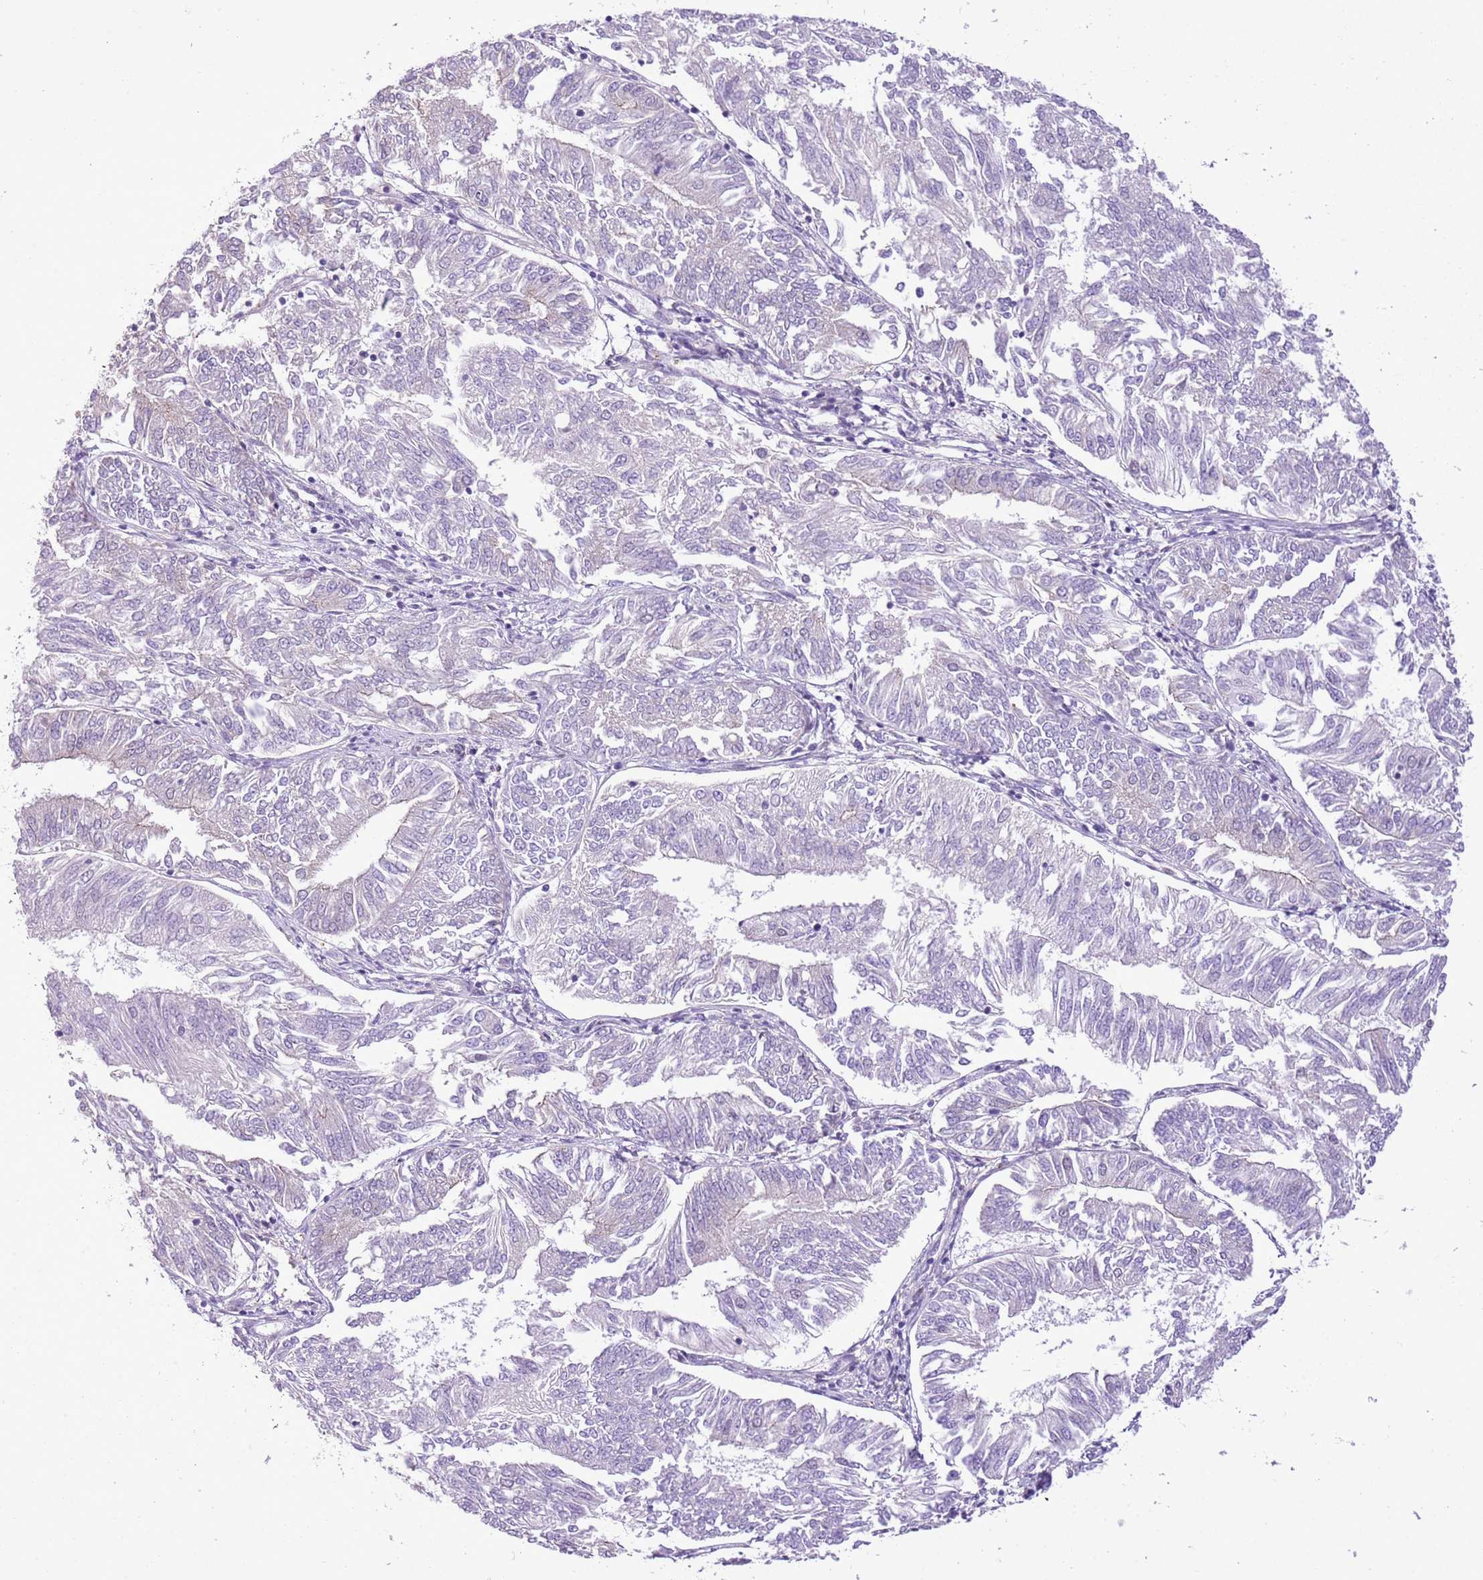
{"staining": {"intensity": "negative", "quantity": "none", "location": "none"}, "tissue": "endometrial cancer", "cell_type": "Tumor cells", "image_type": "cancer", "snomed": [{"axis": "morphology", "description": "Adenocarcinoma, NOS"}, {"axis": "topography", "description": "Endometrium"}], "caption": "Tumor cells are negative for brown protein staining in endometrial adenocarcinoma.", "gene": "NACC2", "patient": {"sex": "female", "age": 58}}